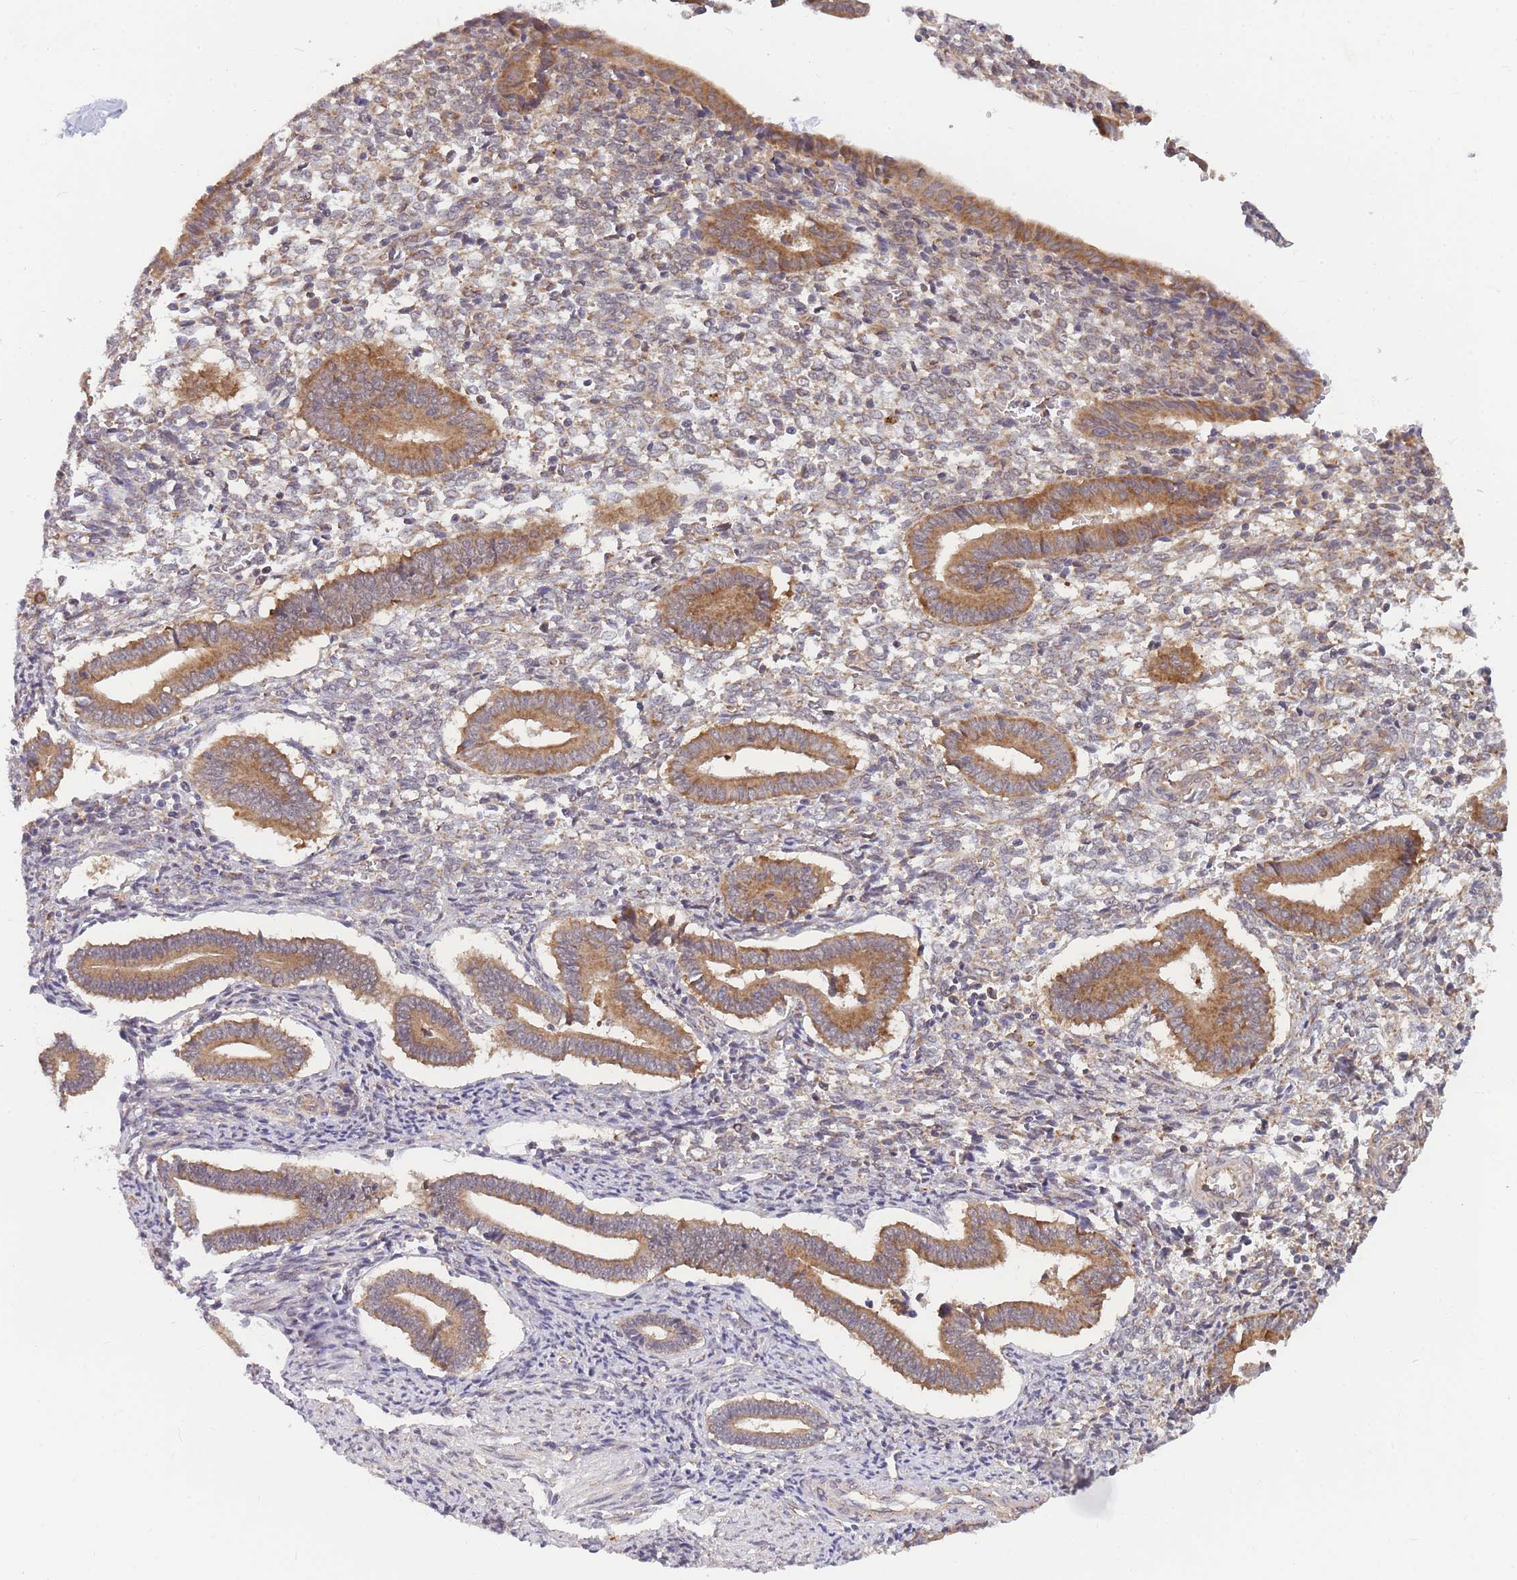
{"staining": {"intensity": "weak", "quantity": "<25%", "location": "cytoplasmic/membranous"}, "tissue": "endometrium", "cell_type": "Cells in endometrial stroma", "image_type": "normal", "snomed": [{"axis": "morphology", "description": "Normal tissue, NOS"}, {"axis": "topography", "description": "Other"}, {"axis": "topography", "description": "Endometrium"}], "caption": "Endometrium stained for a protein using immunohistochemistry (IHC) displays no positivity cells in endometrial stroma.", "gene": "ENSG00000276345", "patient": {"sex": "female", "age": 44}}